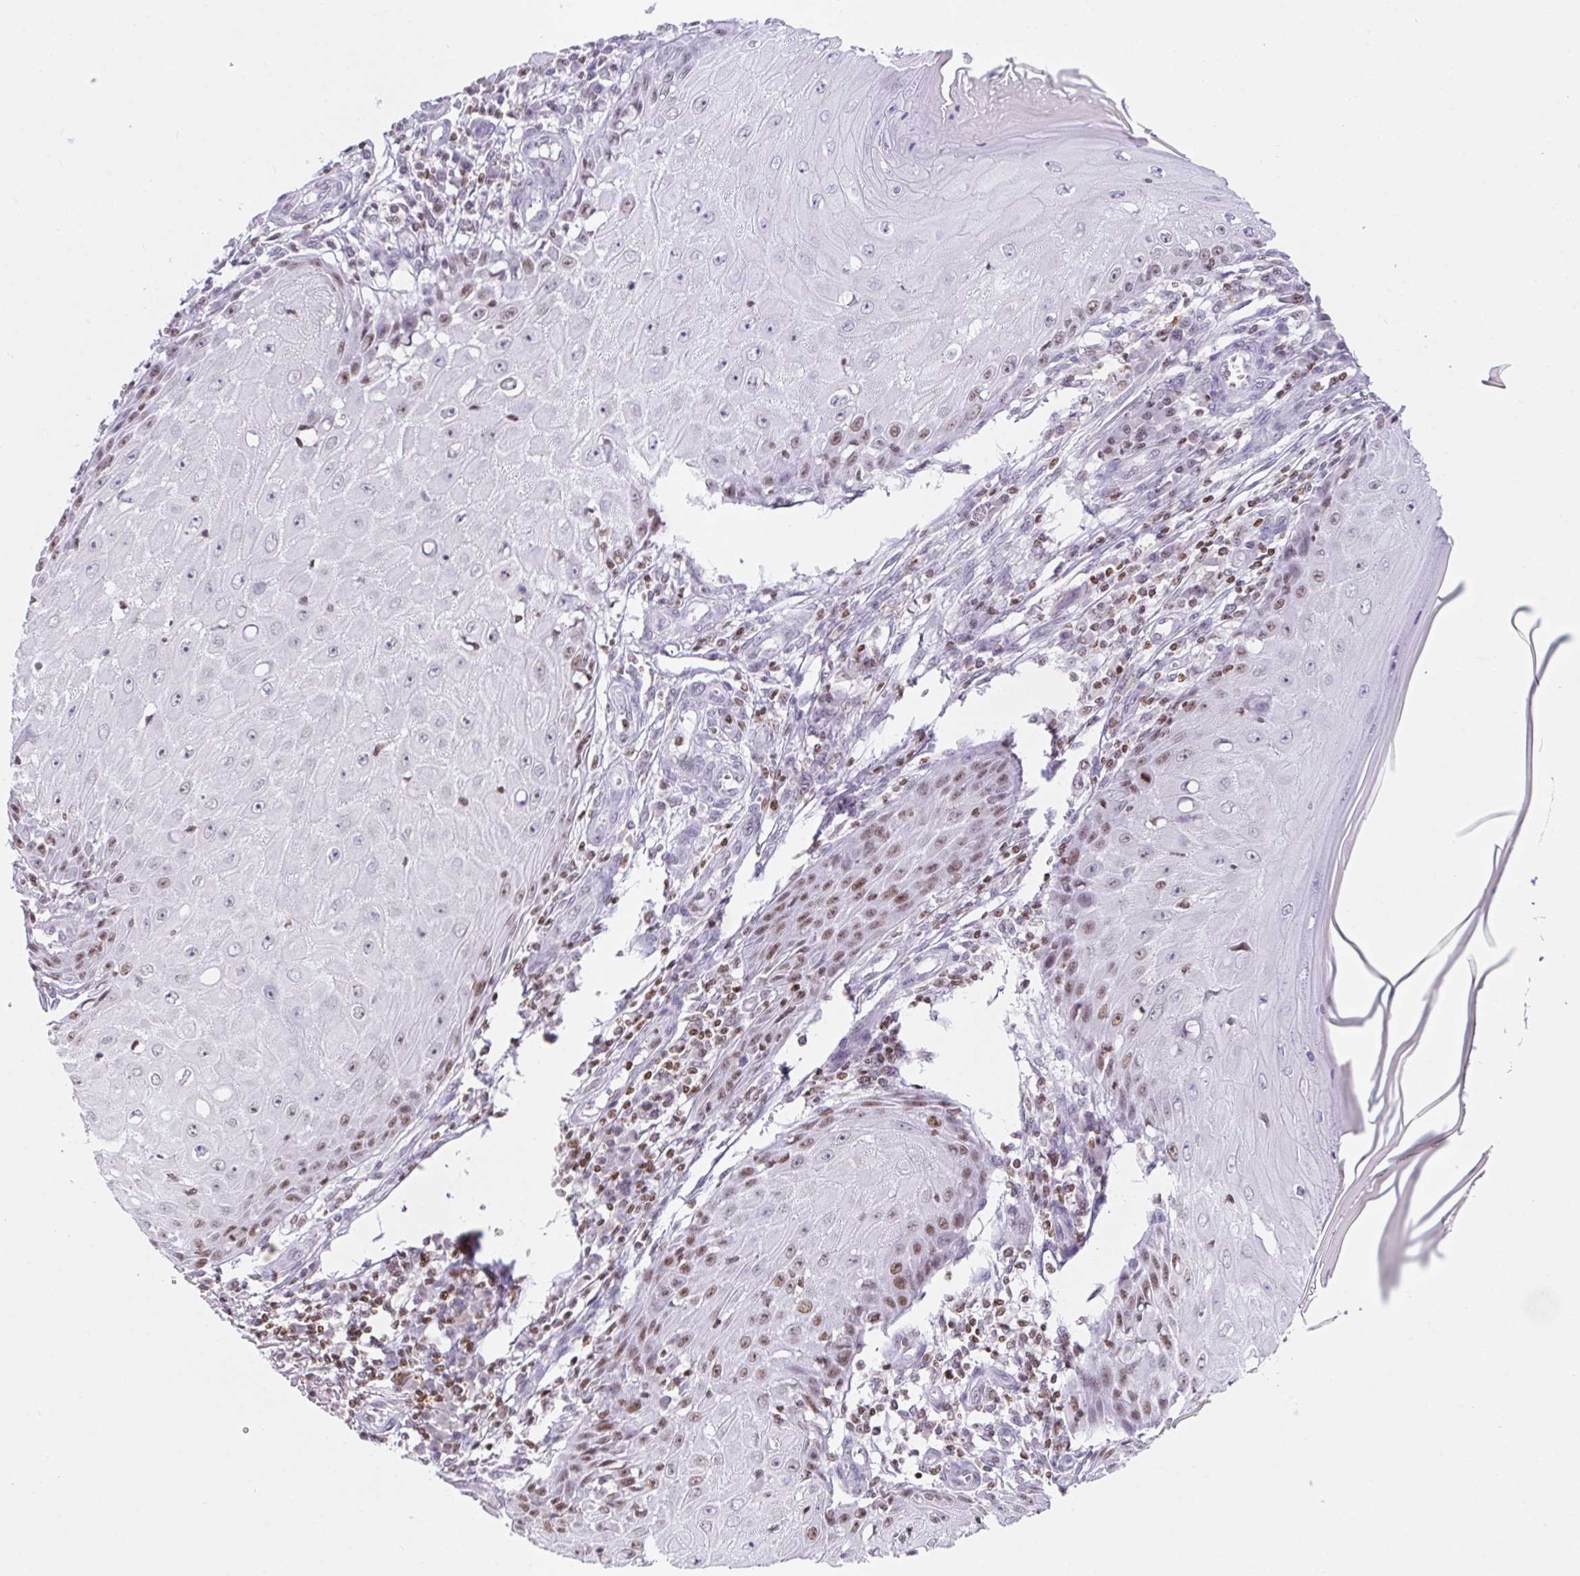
{"staining": {"intensity": "moderate", "quantity": "<25%", "location": "nuclear"}, "tissue": "skin cancer", "cell_type": "Tumor cells", "image_type": "cancer", "snomed": [{"axis": "morphology", "description": "Squamous cell carcinoma, NOS"}, {"axis": "topography", "description": "Skin"}], "caption": "About <25% of tumor cells in skin cancer (squamous cell carcinoma) exhibit moderate nuclear protein expression as visualized by brown immunohistochemical staining.", "gene": "POLD3", "patient": {"sex": "female", "age": 73}}